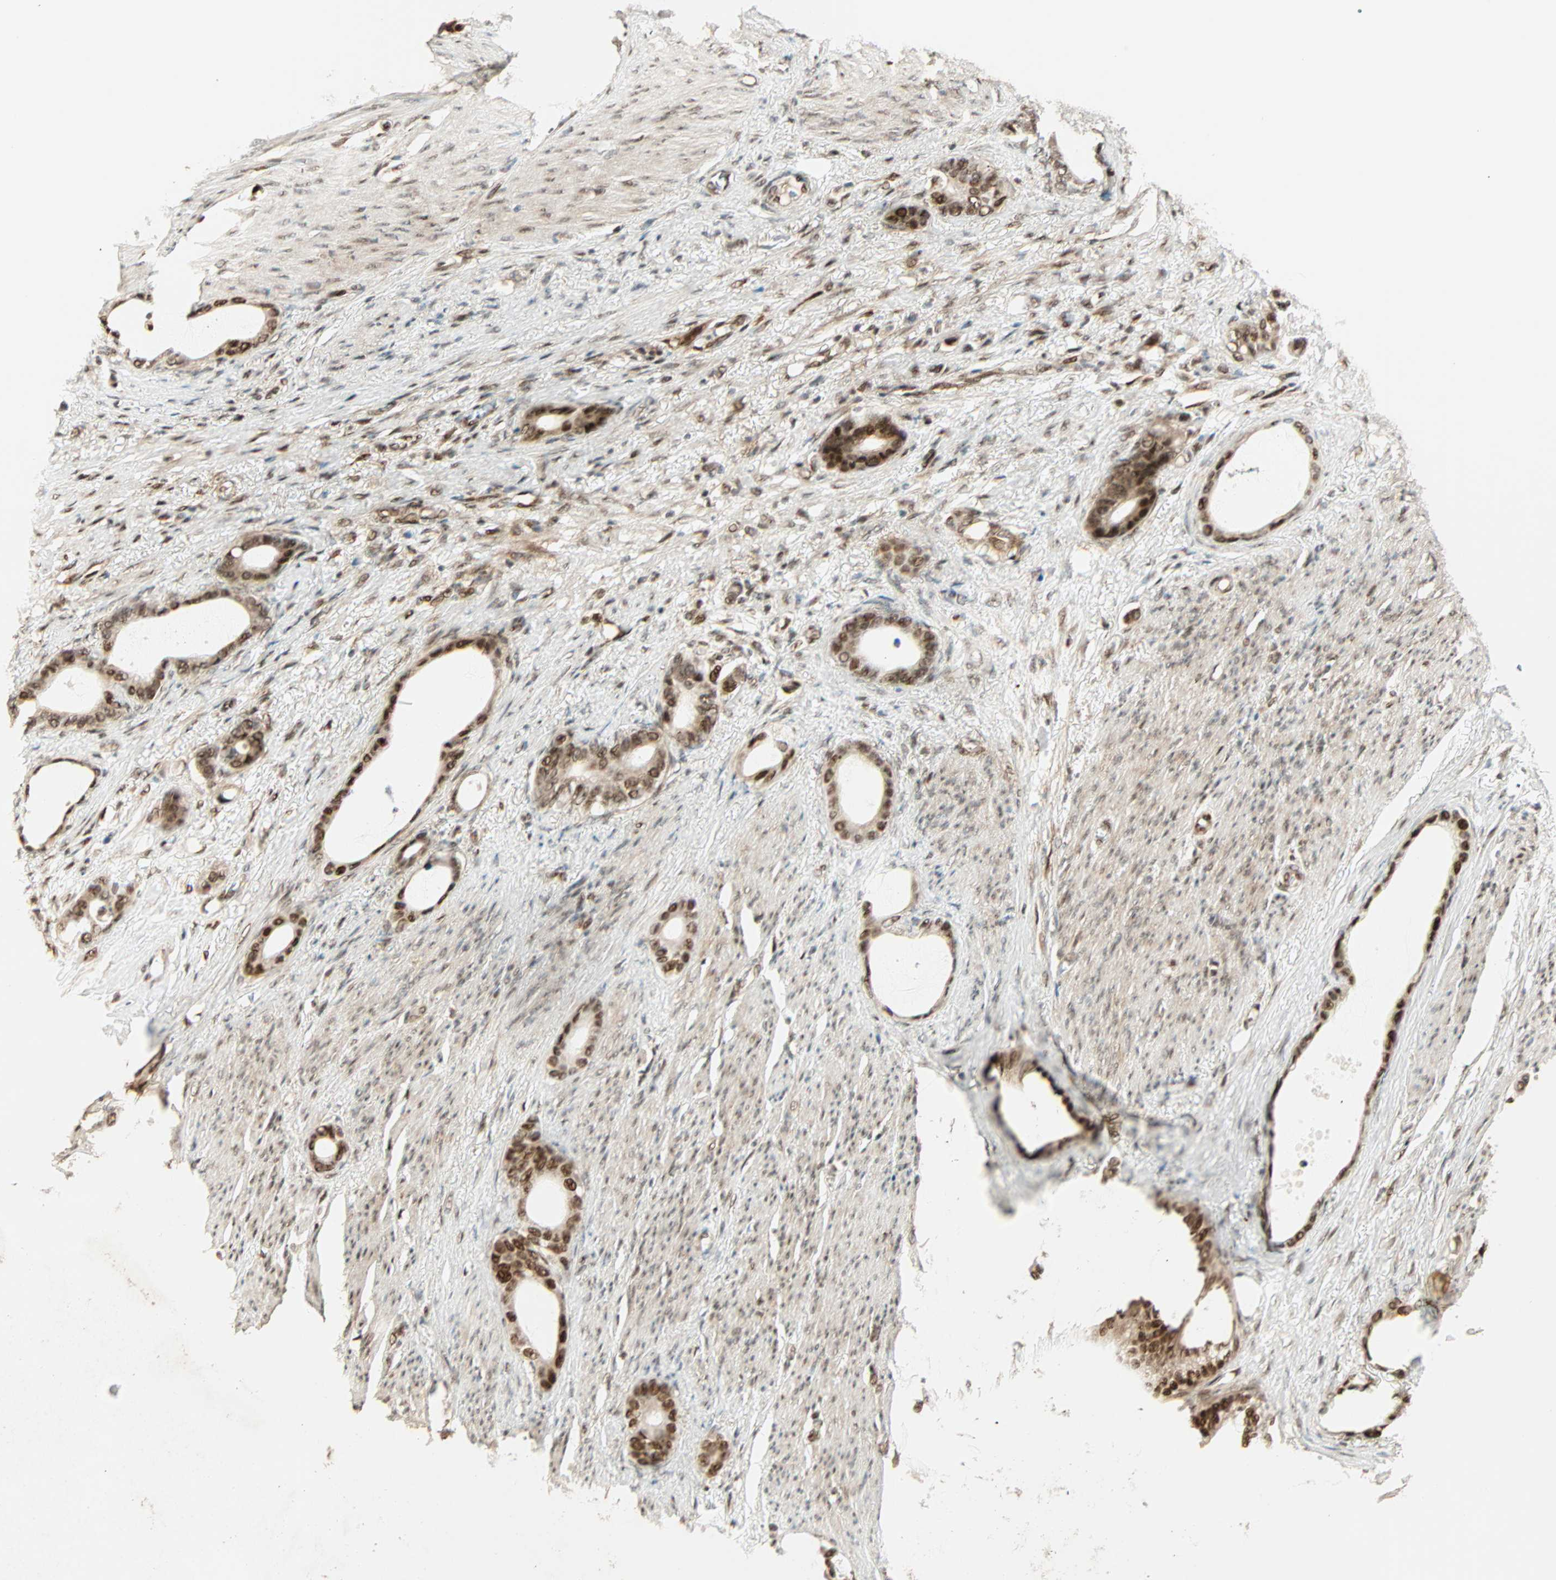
{"staining": {"intensity": "strong", "quantity": ">75%", "location": "cytoplasmic/membranous,nuclear"}, "tissue": "stomach cancer", "cell_type": "Tumor cells", "image_type": "cancer", "snomed": [{"axis": "morphology", "description": "Adenocarcinoma, NOS"}, {"axis": "topography", "description": "Stomach"}], "caption": "About >75% of tumor cells in human stomach adenocarcinoma exhibit strong cytoplasmic/membranous and nuclear protein positivity as visualized by brown immunohistochemical staining.", "gene": "PNPLA6", "patient": {"sex": "female", "age": 75}}